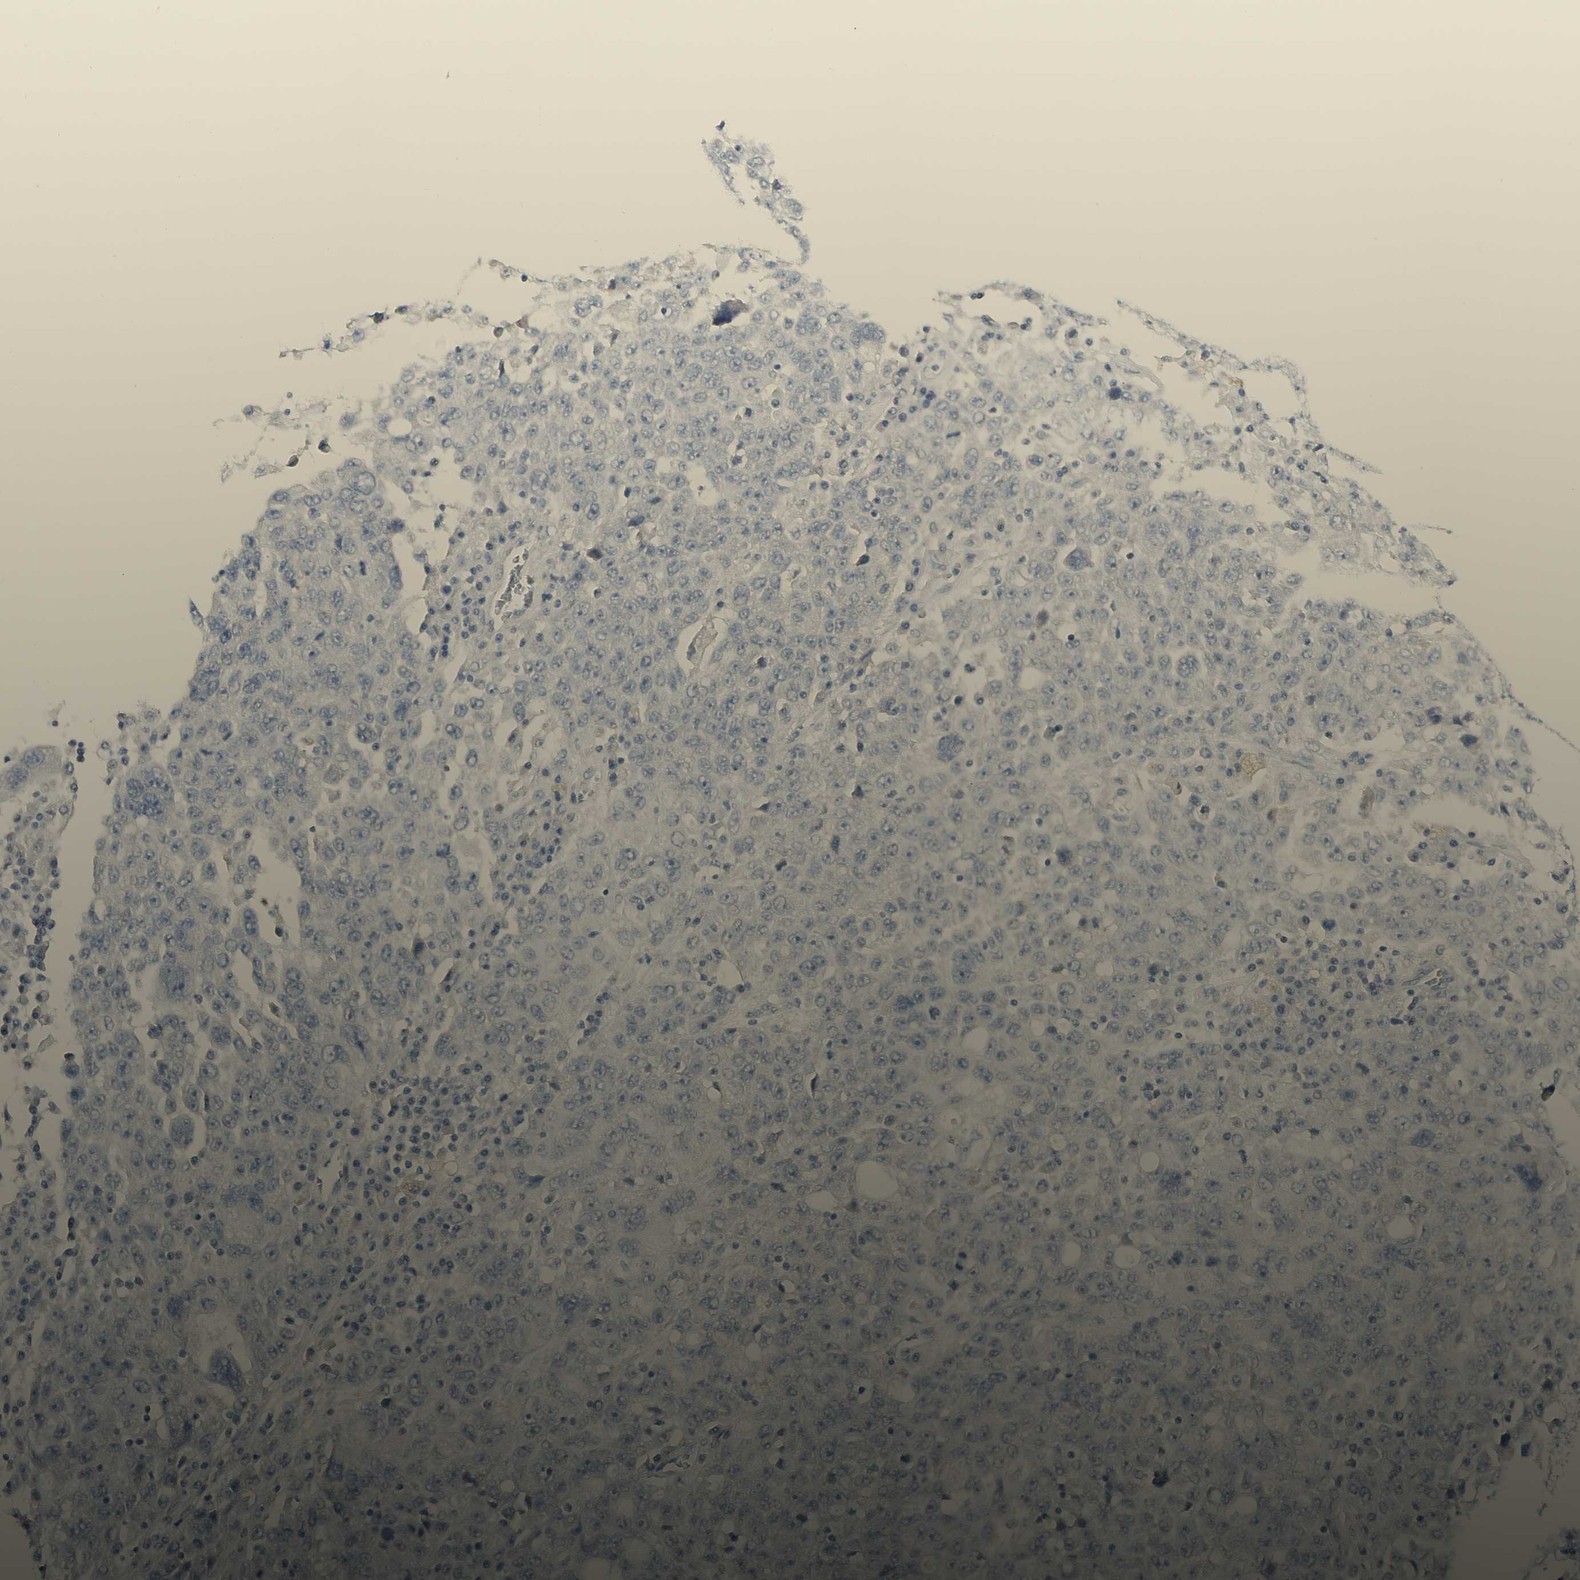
{"staining": {"intensity": "negative", "quantity": "none", "location": "none"}, "tissue": "ovarian cancer", "cell_type": "Tumor cells", "image_type": "cancer", "snomed": [{"axis": "morphology", "description": "Carcinoma, endometroid"}, {"axis": "topography", "description": "Ovary"}], "caption": "Ovarian cancer stained for a protein using IHC shows no positivity tumor cells.", "gene": "CD207", "patient": {"sex": "female", "age": 62}}